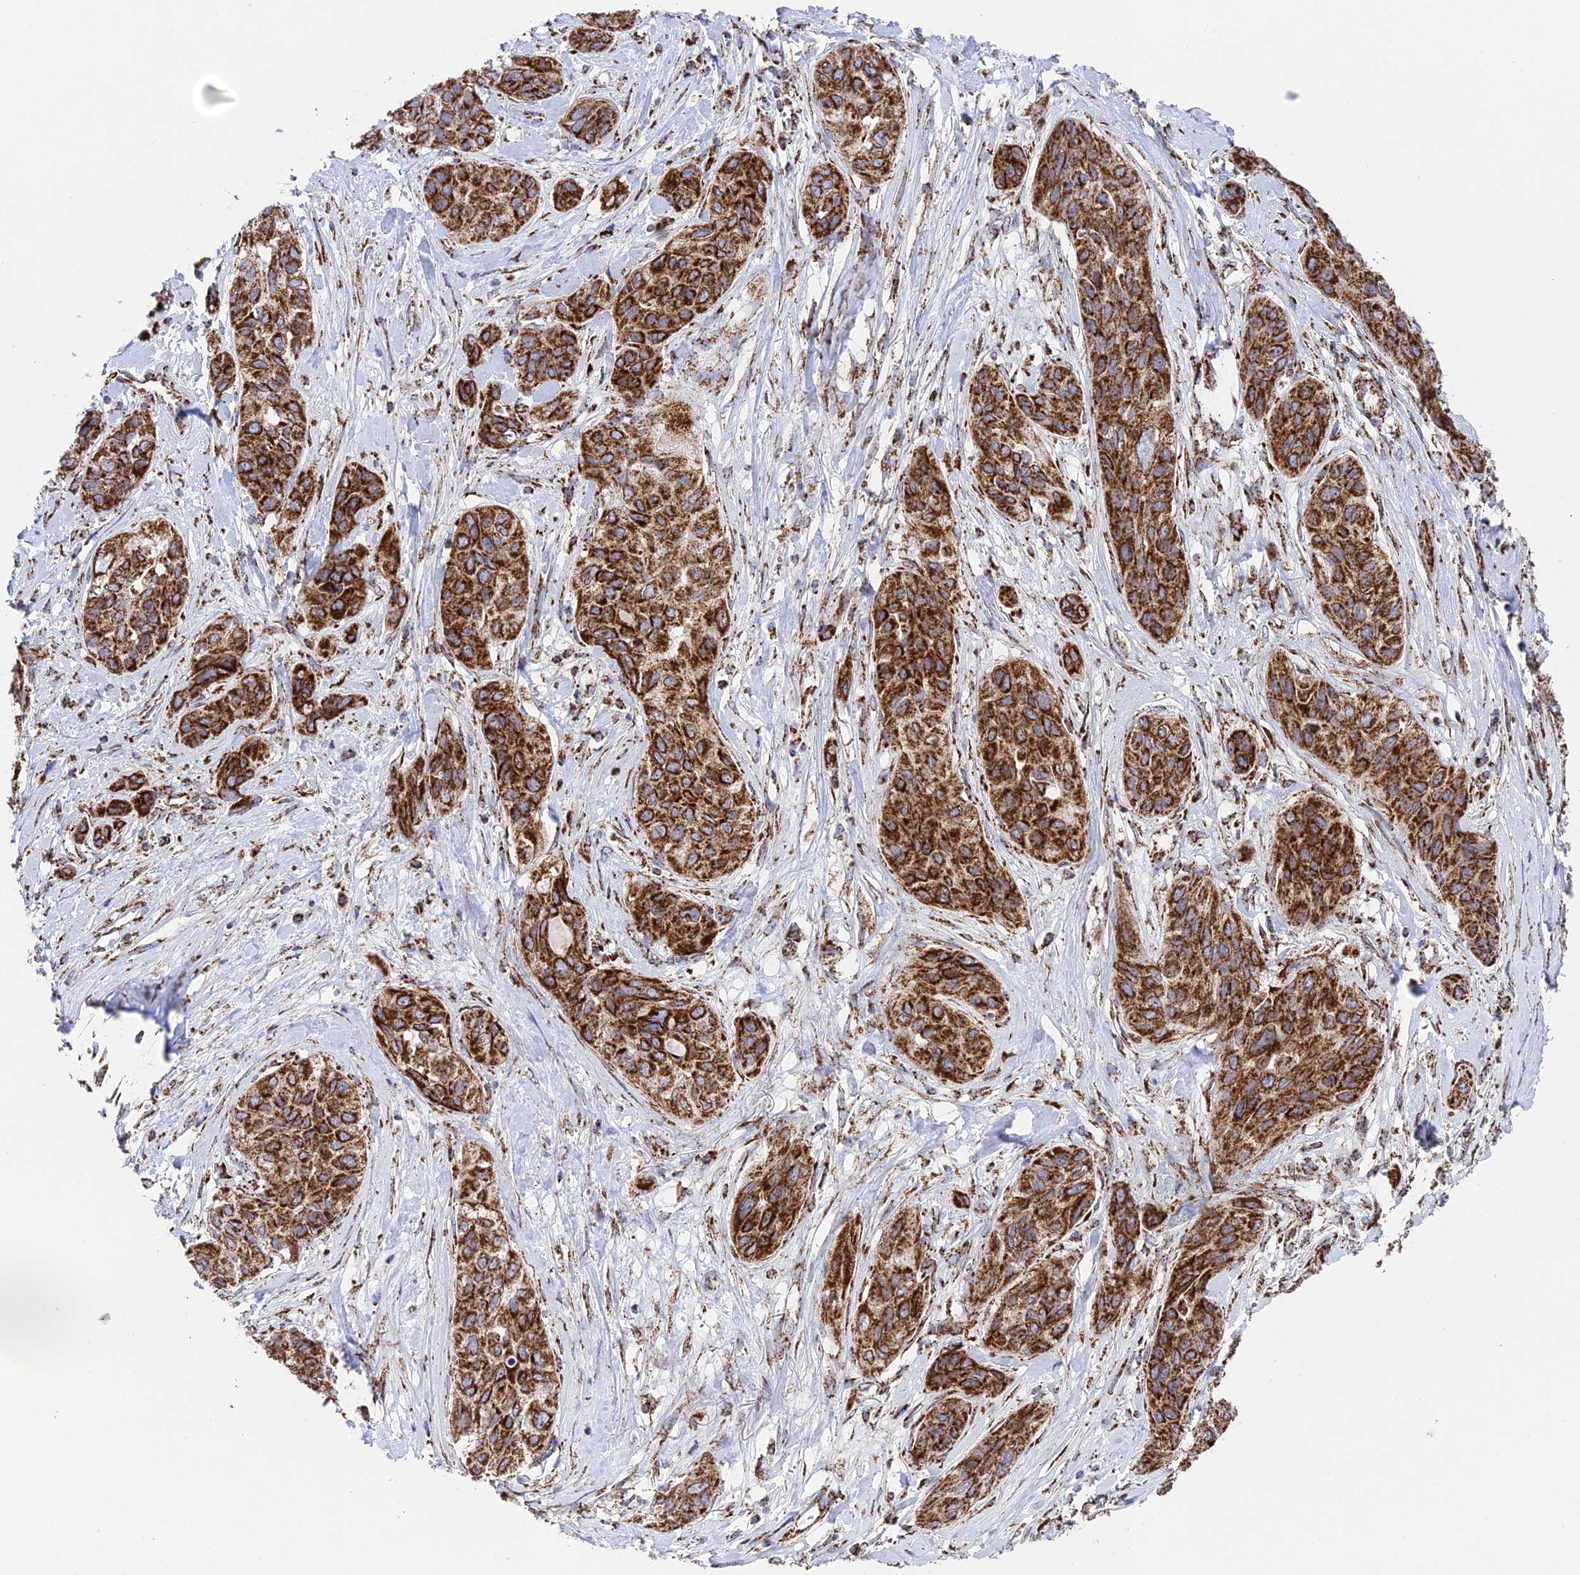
{"staining": {"intensity": "strong", "quantity": ">75%", "location": "cytoplasmic/membranous"}, "tissue": "lung cancer", "cell_type": "Tumor cells", "image_type": "cancer", "snomed": [{"axis": "morphology", "description": "Squamous cell carcinoma, NOS"}, {"axis": "topography", "description": "Lung"}], "caption": "An image of lung cancer stained for a protein shows strong cytoplasmic/membranous brown staining in tumor cells.", "gene": "CHCHD3", "patient": {"sex": "female", "age": 70}}